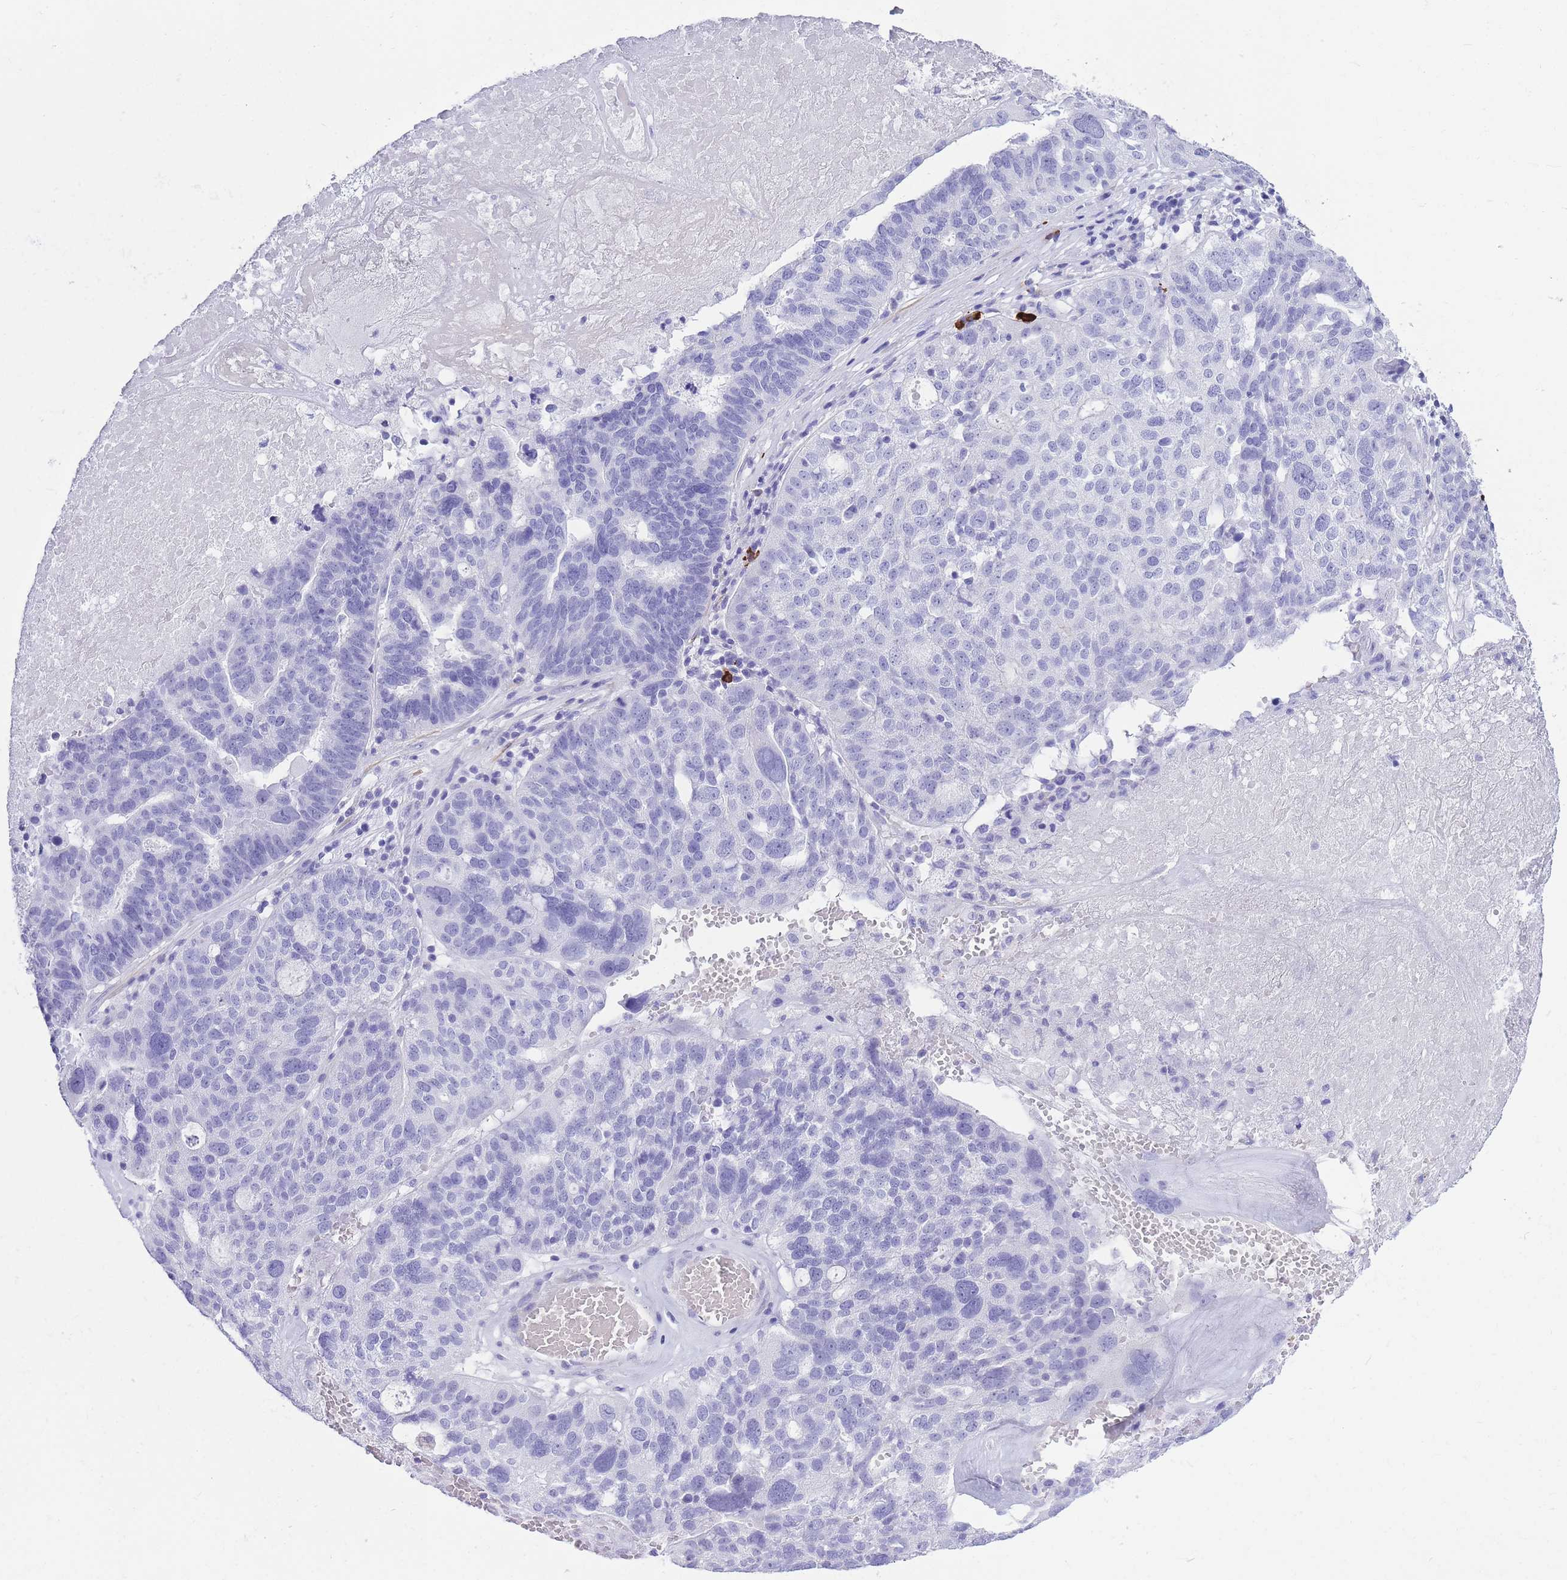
{"staining": {"intensity": "negative", "quantity": "none", "location": "none"}, "tissue": "ovarian cancer", "cell_type": "Tumor cells", "image_type": "cancer", "snomed": [{"axis": "morphology", "description": "Cystadenocarcinoma, serous, NOS"}, {"axis": "topography", "description": "Ovary"}], "caption": "Immunohistochemistry (IHC) of human serous cystadenocarcinoma (ovarian) displays no expression in tumor cells.", "gene": "ZFP62", "patient": {"sex": "female", "age": 59}}